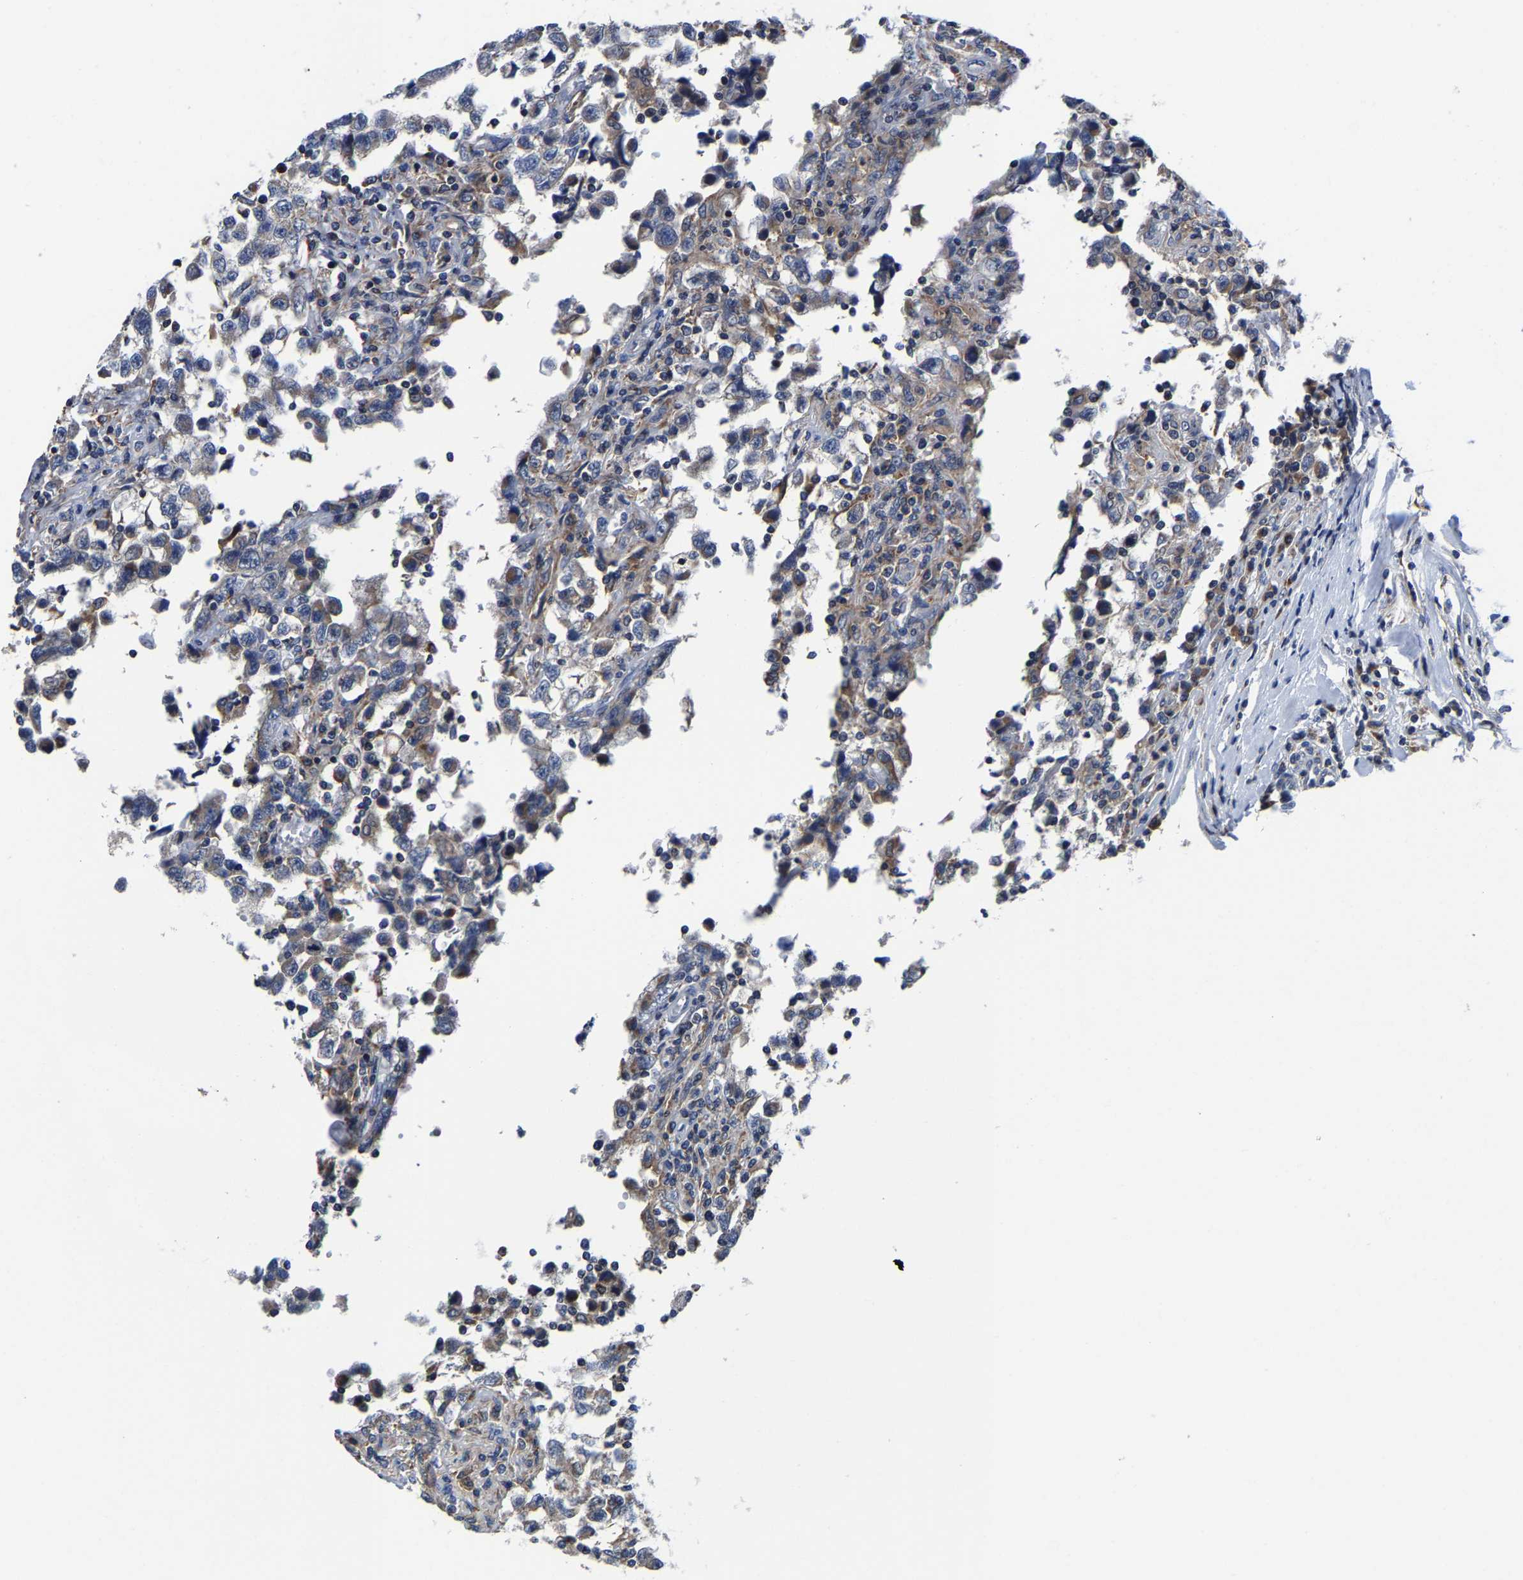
{"staining": {"intensity": "weak", "quantity": "25%-75%", "location": "cytoplasmic/membranous"}, "tissue": "testis cancer", "cell_type": "Tumor cells", "image_type": "cancer", "snomed": [{"axis": "morphology", "description": "Carcinoma, Embryonal, NOS"}, {"axis": "topography", "description": "Testis"}], "caption": "IHC (DAB) staining of testis embryonal carcinoma shows weak cytoplasmic/membranous protein expression in approximately 25%-75% of tumor cells. (IHC, brightfield microscopy, high magnification).", "gene": "PFKFB3", "patient": {"sex": "male", "age": 21}}